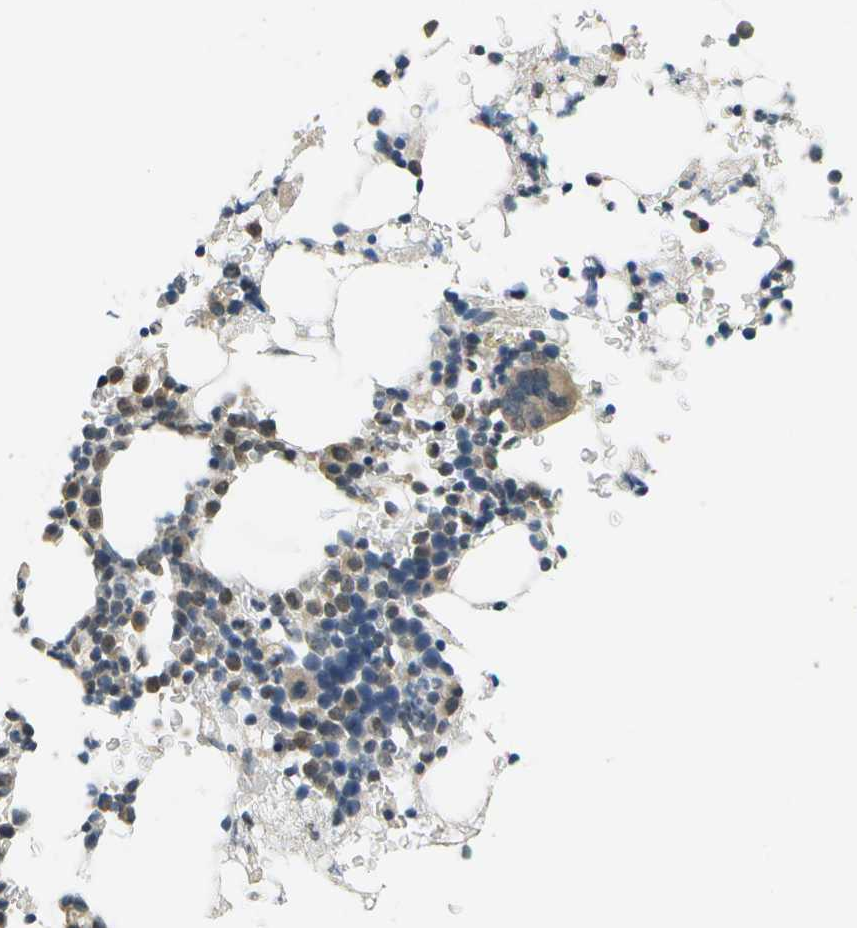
{"staining": {"intensity": "moderate", "quantity": "25%-75%", "location": "cytoplasmic/membranous,nuclear"}, "tissue": "bone marrow", "cell_type": "Hematopoietic cells", "image_type": "normal", "snomed": [{"axis": "morphology", "description": "Normal tissue, NOS"}, {"axis": "morphology", "description": "Inflammation, NOS"}, {"axis": "topography", "description": "Bone marrow"}], "caption": "Hematopoietic cells show medium levels of moderate cytoplasmic/membranous,nuclear expression in approximately 25%-75% of cells in unremarkable bone marrow. The protein is shown in brown color, while the nuclei are stained blue.", "gene": "ABL2", "patient": {"sex": "female", "age": 84}}